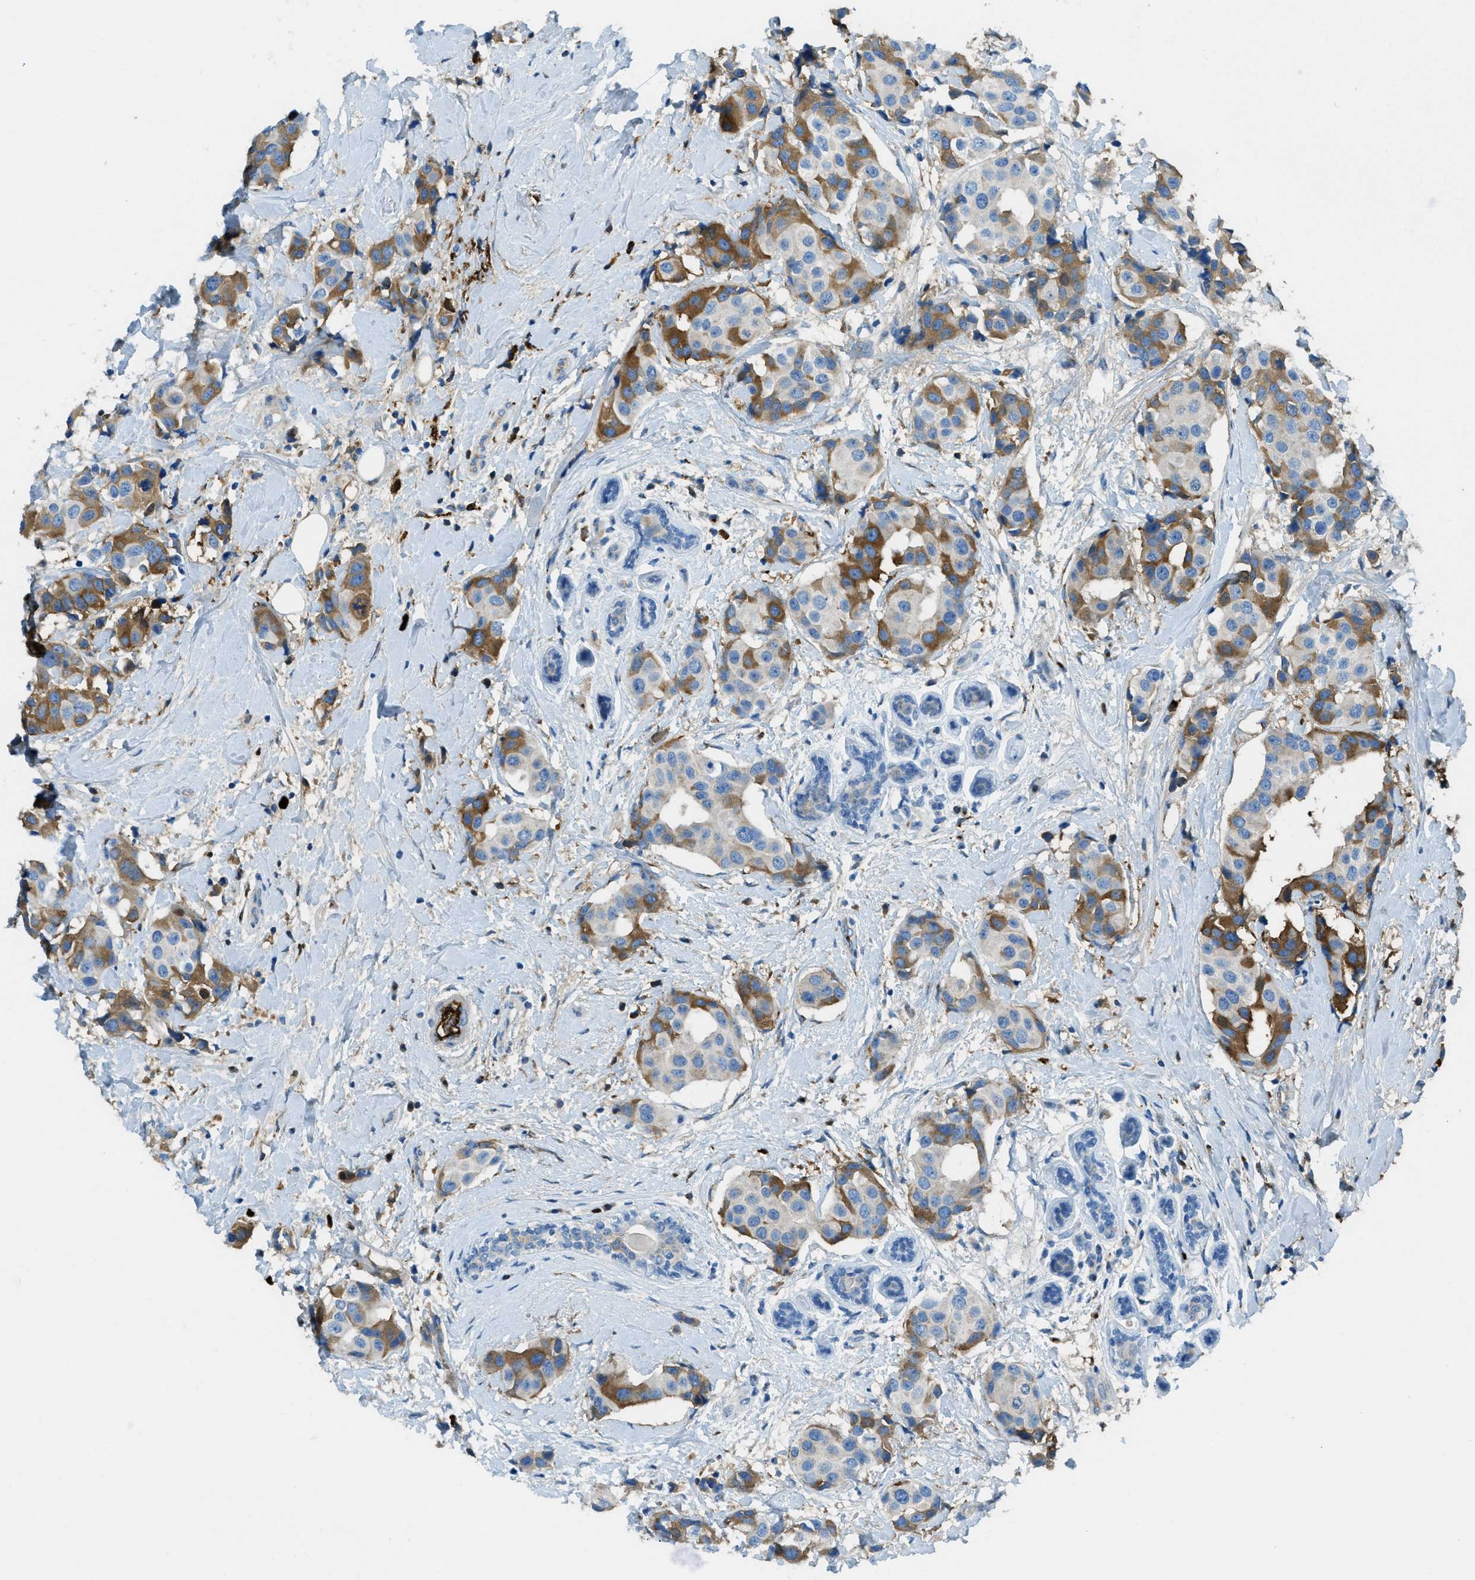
{"staining": {"intensity": "moderate", "quantity": "25%-75%", "location": "cytoplasmic/membranous"}, "tissue": "breast cancer", "cell_type": "Tumor cells", "image_type": "cancer", "snomed": [{"axis": "morphology", "description": "Normal tissue, NOS"}, {"axis": "morphology", "description": "Duct carcinoma"}, {"axis": "topography", "description": "Breast"}], "caption": "Moderate cytoplasmic/membranous staining is present in approximately 25%-75% of tumor cells in breast infiltrating ductal carcinoma.", "gene": "TRIM59", "patient": {"sex": "female", "age": 39}}